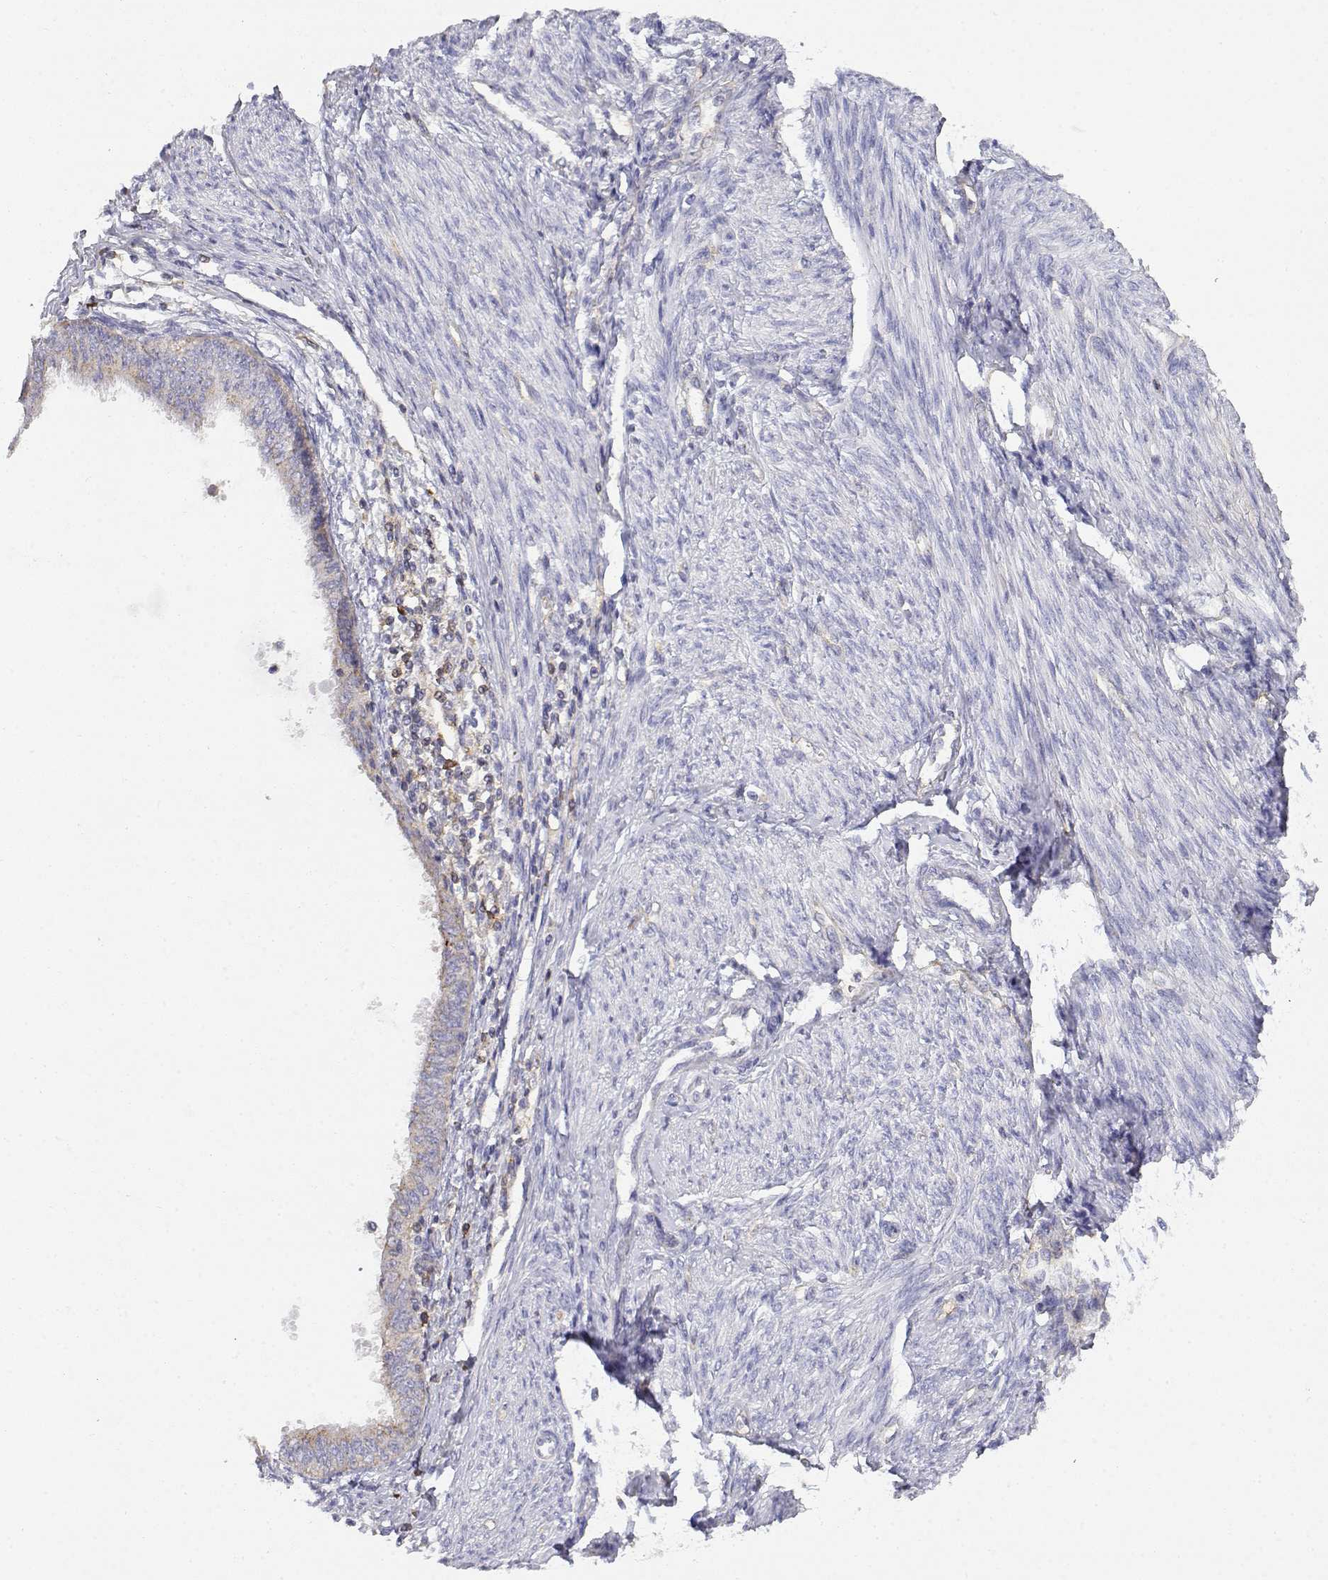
{"staining": {"intensity": "weak", "quantity": "<25%", "location": "cytoplasmic/membranous"}, "tissue": "endometrial cancer", "cell_type": "Tumor cells", "image_type": "cancer", "snomed": [{"axis": "morphology", "description": "Adenocarcinoma, NOS"}, {"axis": "topography", "description": "Endometrium"}], "caption": "DAB (3,3'-diaminobenzidine) immunohistochemical staining of adenocarcinoma (endometrial) reveals no significant staining in tumor cells.", "gene": "ADA", "patient": {"sex": "female", "age": 68}}